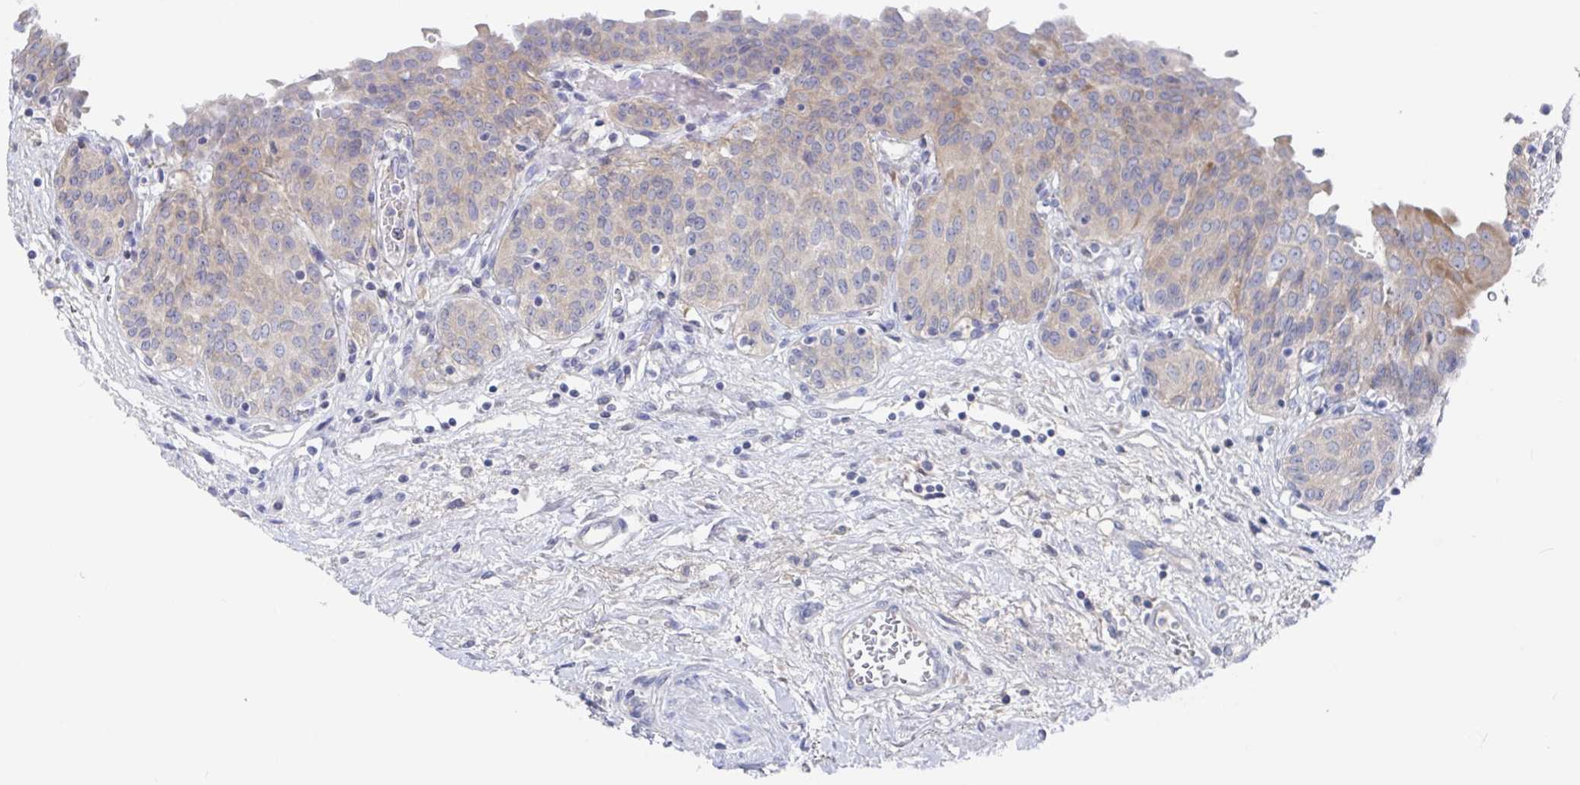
{"staining": {"intensity": "weak", "quantity": "<25%", "location": "cytoplasmic/membranous"}, "tissue": "urinary bladder", "cell_type": "Urothelial cells", "image_type": "normal", "snomed": [{"axis": "morphology", "description": "Normal tissue, NOS"}, {"axis": "topography", "description": "Urinary bladder"}], "caption": "A high-resolution histopathology image shows immunohistochemistry staining of normal urinary bladder, which demonstrates no significant positivity in urothelial cells.", "gene": "GPR148", "patient": {"sex": "male", "age": 68}}